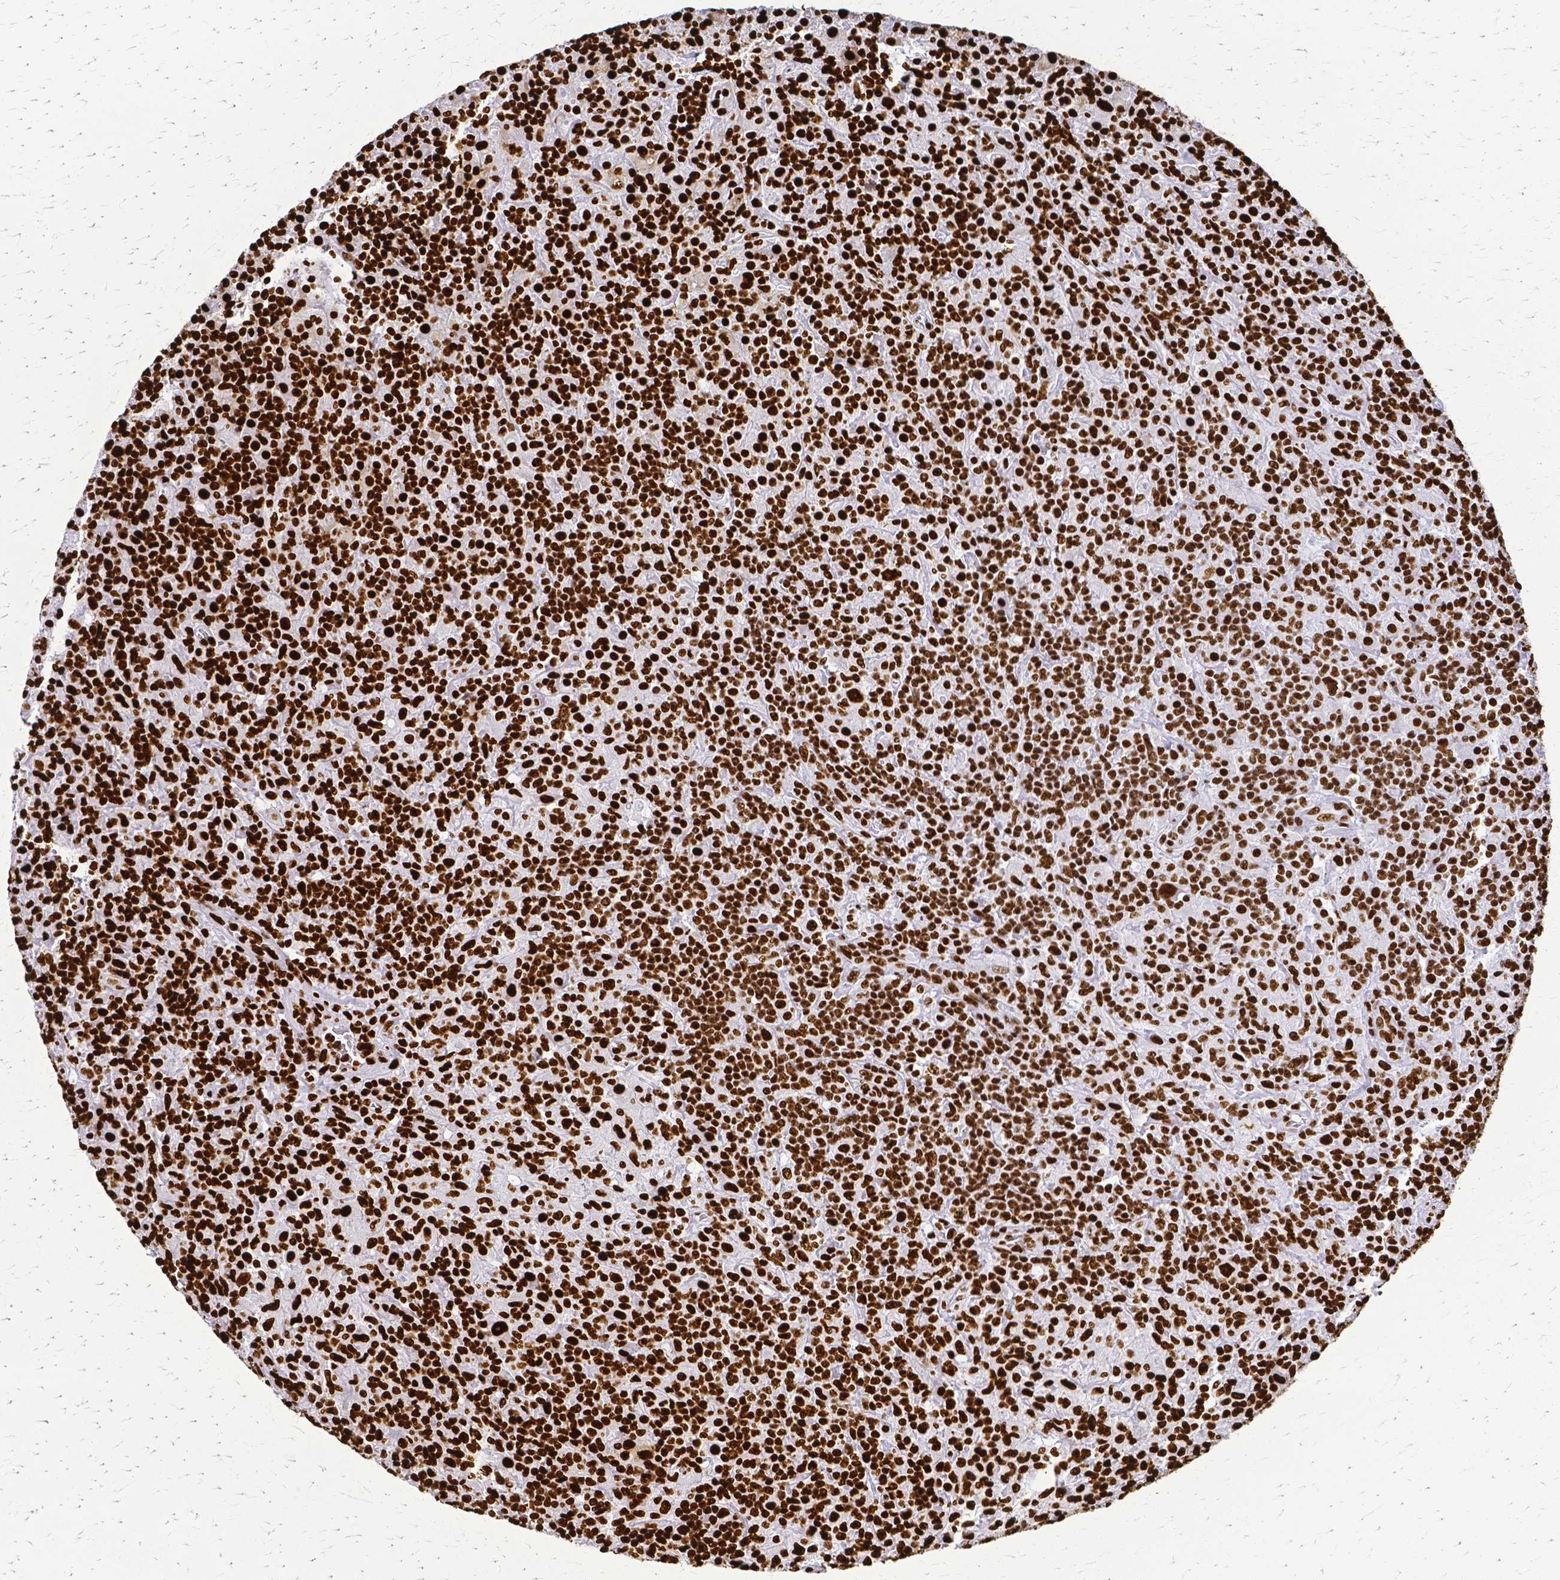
{"staining": {"intensity": "strong", "quantity": ">75%", "location": "nuclear"}, "tissue": "lymphoma", "cell_type": "Tumor cells", "image_type": "cancer", "snomed": [{"axis": "morphology", "description": "Hodgkin's disease, NOS"}, {"axis": "topography", "description": "Lymph node"}], "caption": "This micrograph exhibits Hodgkin's disease stained with IHC to label a protein in brown. The nuclear of tumor cells show strong positivity for the protein. Nuclei are counter-stained blue.", "gene": "SFPQ", "patient": {"sex": "male", "age": 70}}